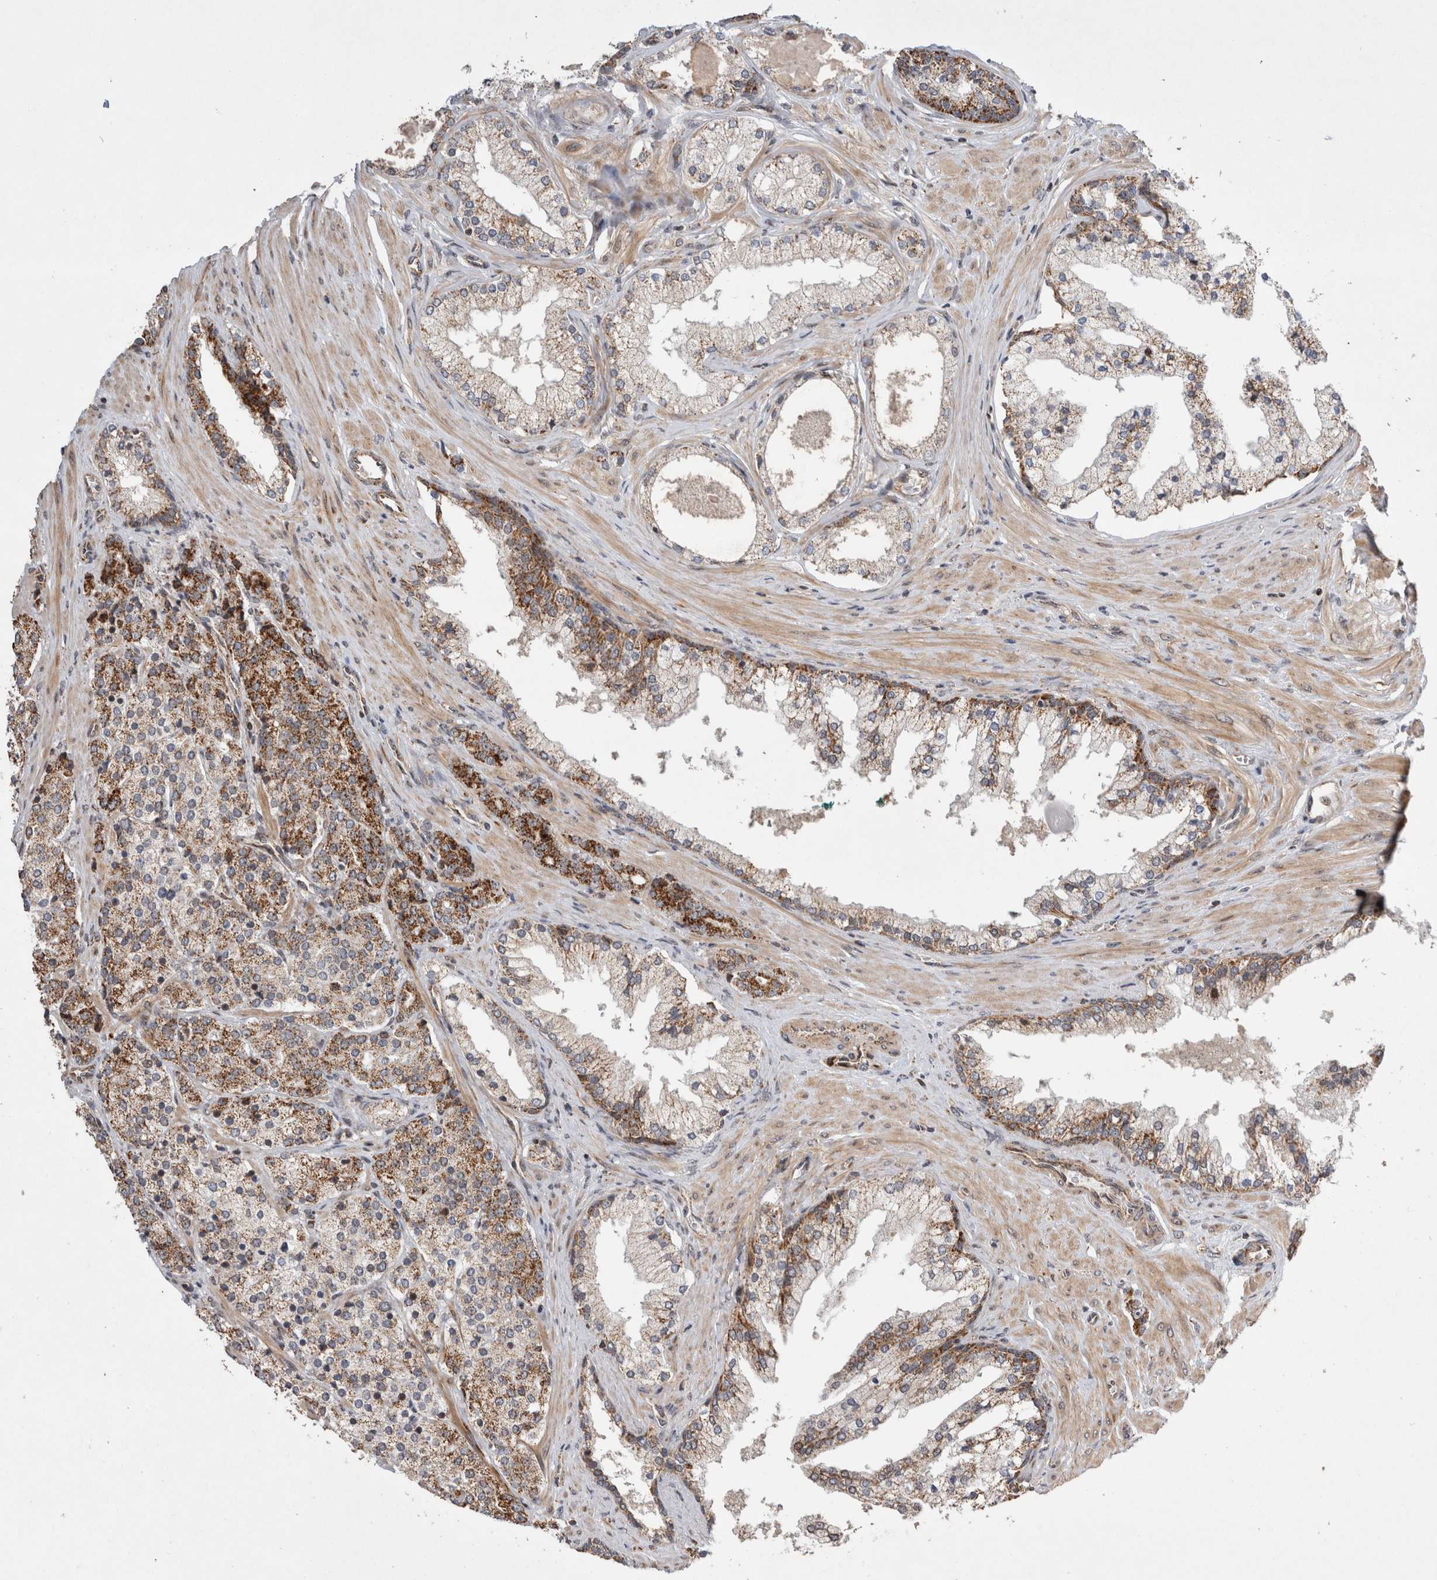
{"staining": {"intensity": "moderate", "quantity": "25%-75%", "location": "cytoplasmic/membranous"}, "tissue": "prostate cancer", "cell_type": "Tumor cells", "image_type": "cancer", "snomed": [{"axis": "morphology", "description": "Adenocarcinoma, High grade"}, {"axis": "topography", "description": "Prostate"}], "caption": "Prostate cancer (high-grade adenocarcinoma) stained with immunohistochemistry exhibits moderate cytoplasmic/membranous staining in about 25%-75% of tumor cells.", "gene": "MRPL37", "patient": {"sex": "male", "age": 71}}